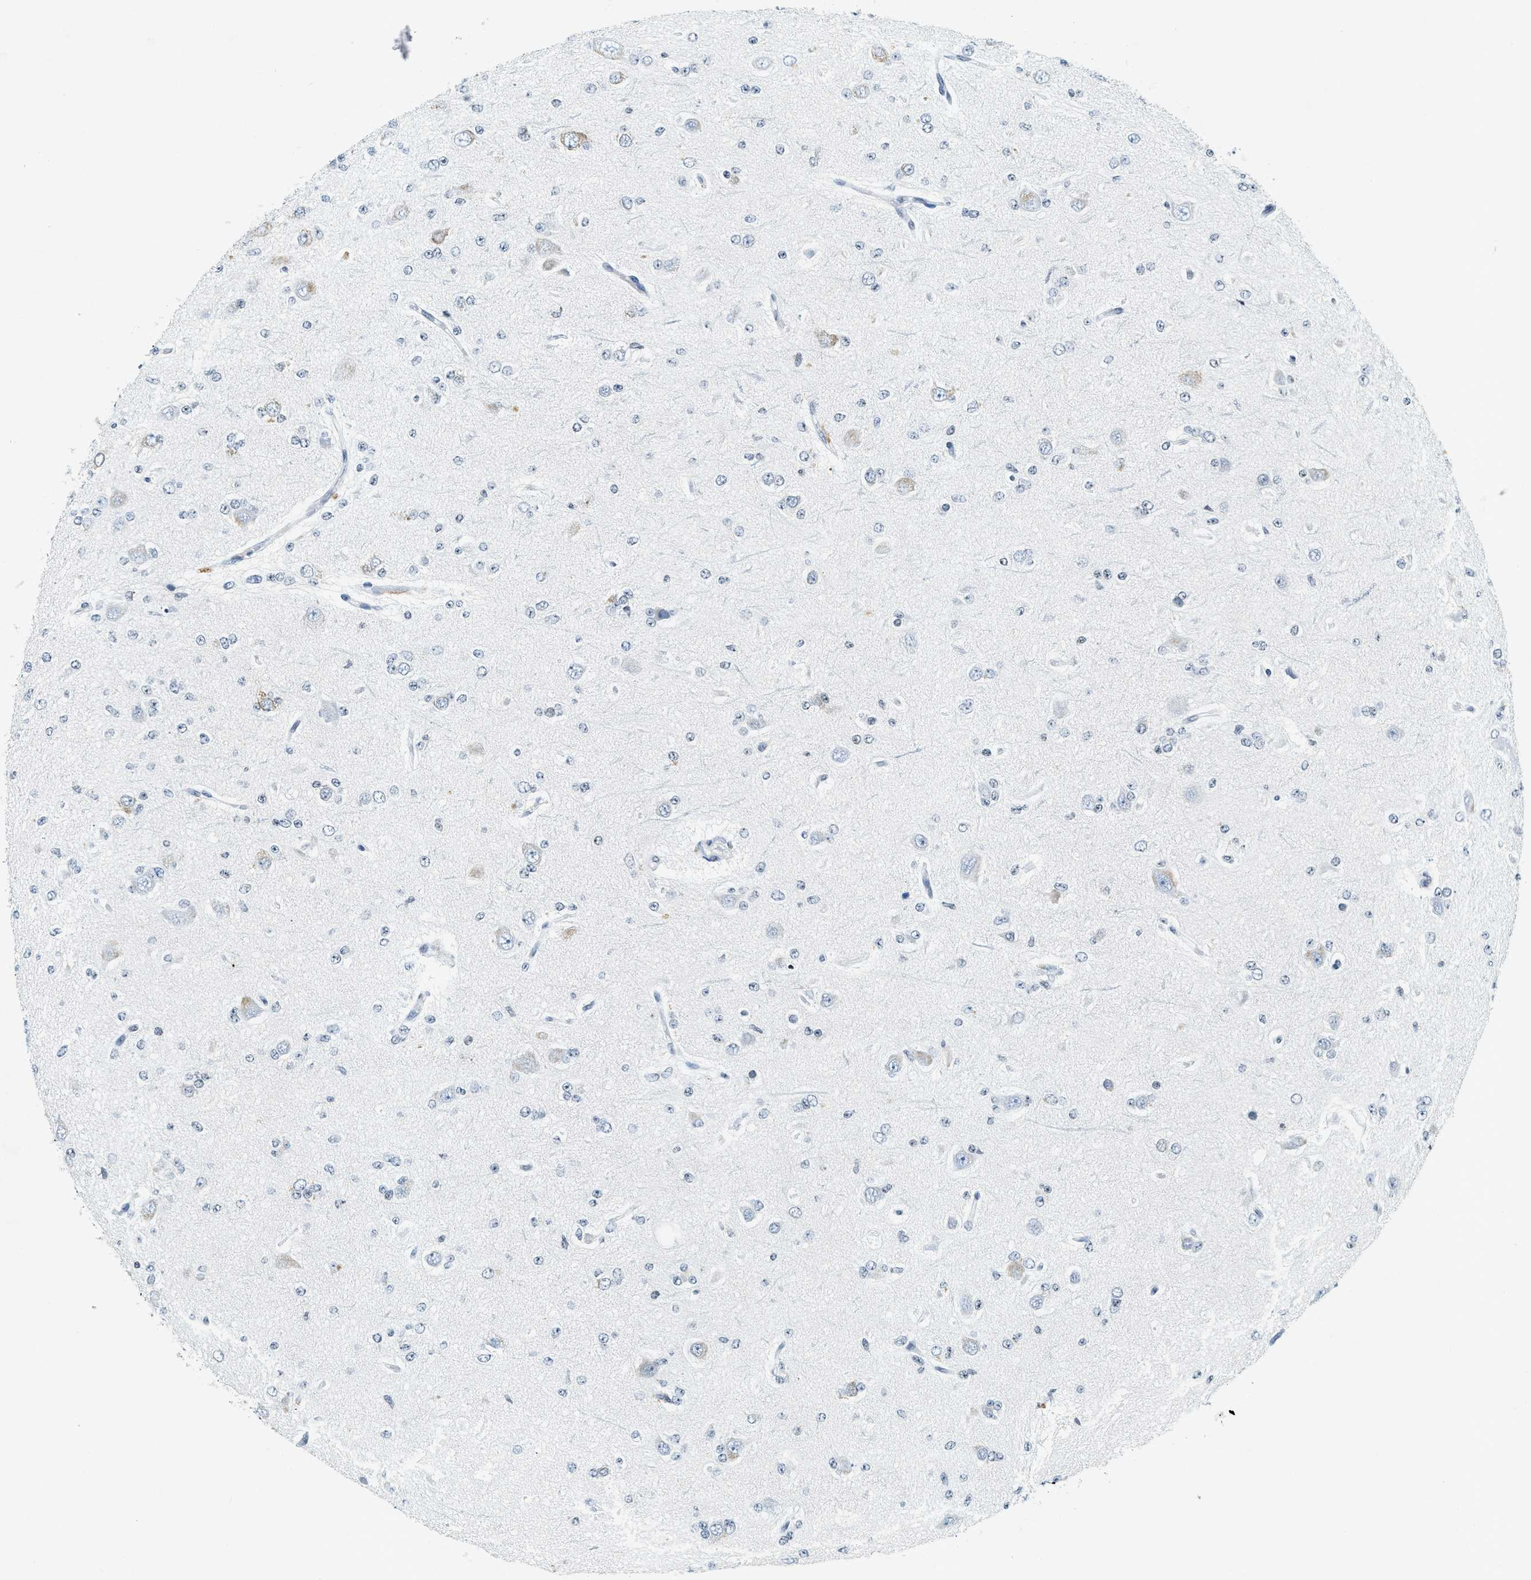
{"staining": {"intensity": "weak", "quantity": "<25%", "location": "cytoplasmic/membranous"}, "tissue": "glioma", "cell_type": "Tumor cells", "image_type": "cancer", "snomed": [{"axis": "morphology", "description": "Glioma, malignant, Low grade"}, {"axis": "topography", "description": "Brain"}], "caption": "IHC photomicrograph of neoplastic tissue: human low-grade glioma (malignant) stained with DAB (3,3'-diaminobenzidine) shows no significant protein positivity in tumor cells. Brightfield microscopy of immunohistochemistry (IHC) stained with DAB (brown) and hematoxylin (blue), captured at high magnification.", "gene": "UVRAG", "patient": {"sex": "male", "age": 38}}